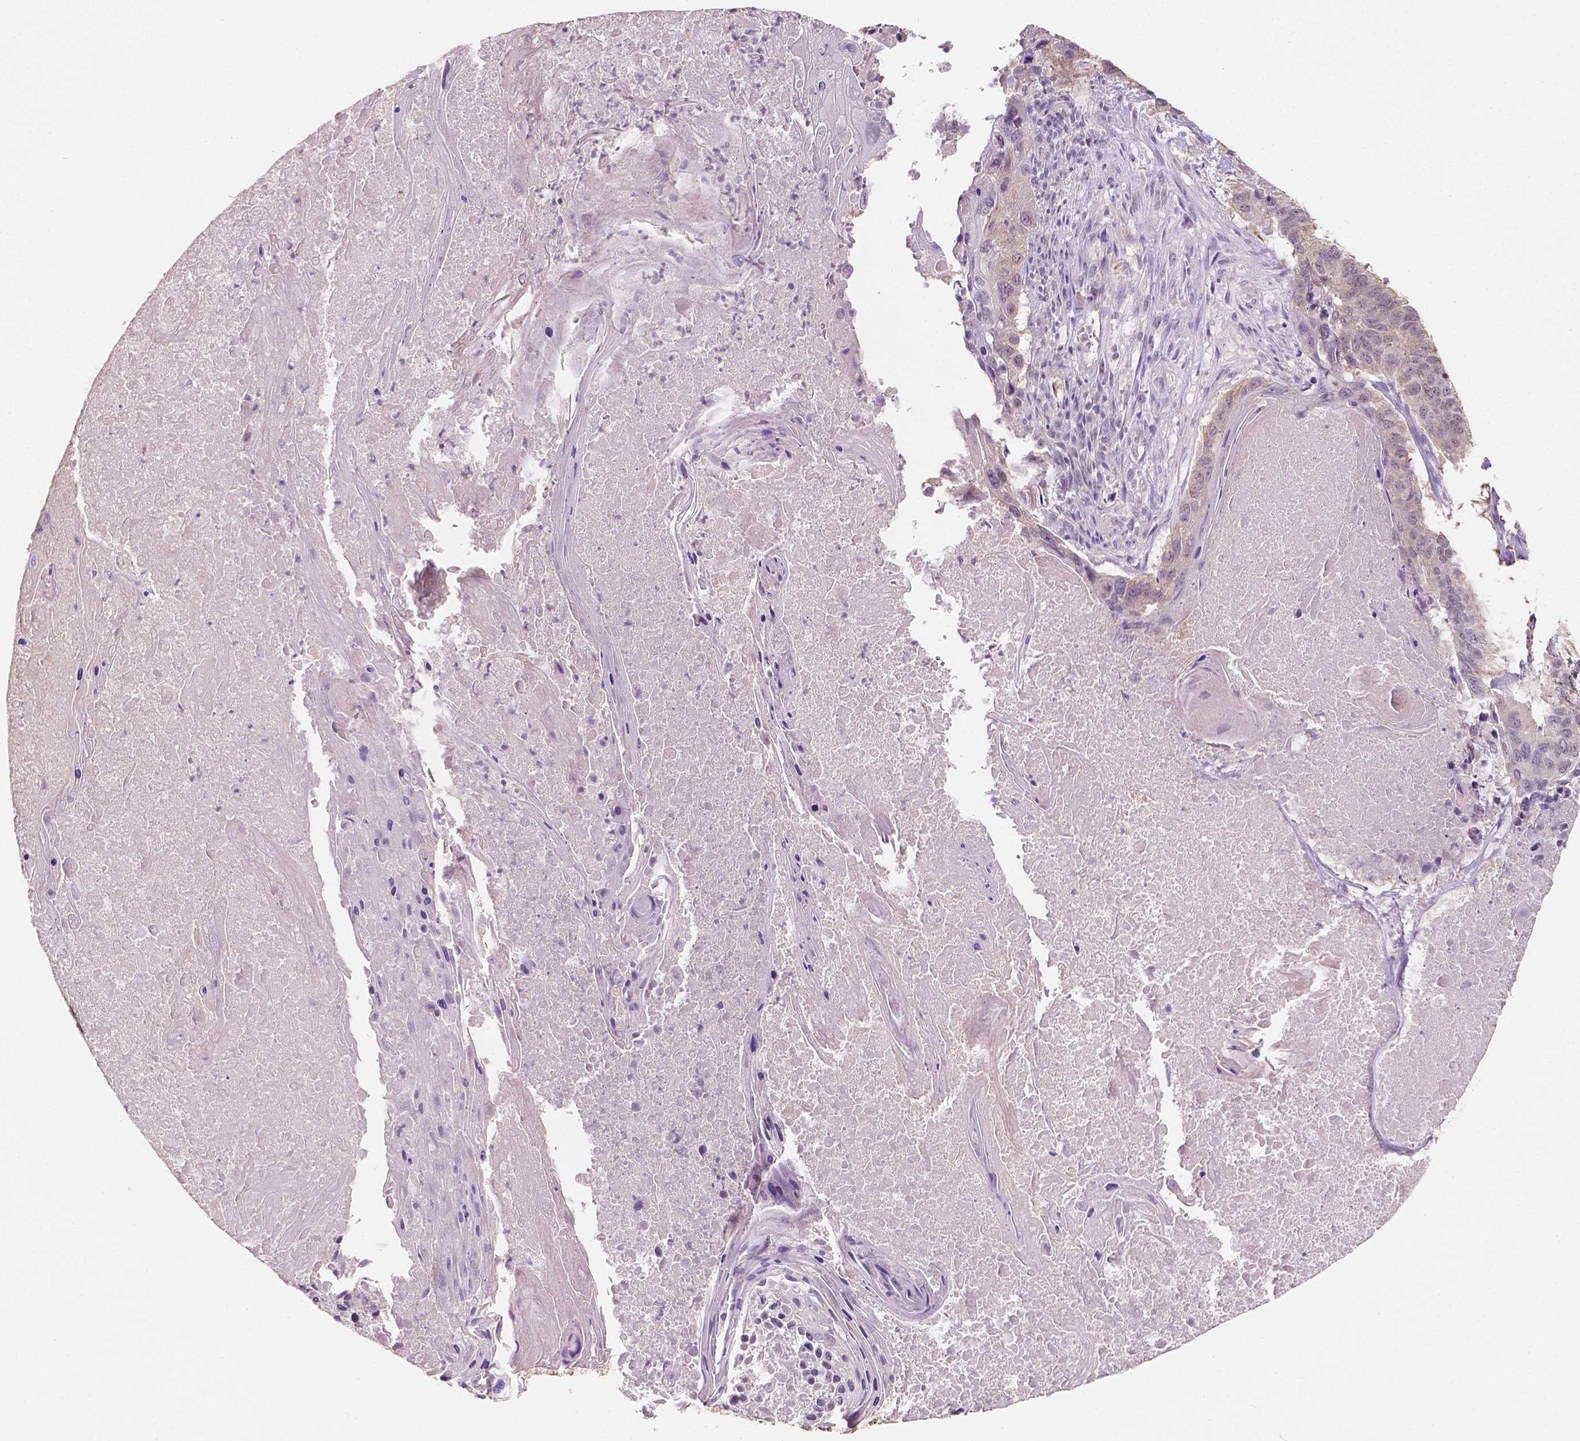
{"staining": {"intensity": "negative", "quantity": "none", "location": "none"}, "tissue": "lung cancer", "cell_type": "Tumor cells", "image_type": "cancer", "snomed": [{"axis": "morphology", "description": "Squamous cell carcinoma, NOS"}, {"axis": "topography", "description": "Lung"}], "caption": "IHC of human lung squamous cell carcinoma shows no expression in tumor cells.", "gene": "SOX15", "patient": {"sex": "male", "age": 73}}